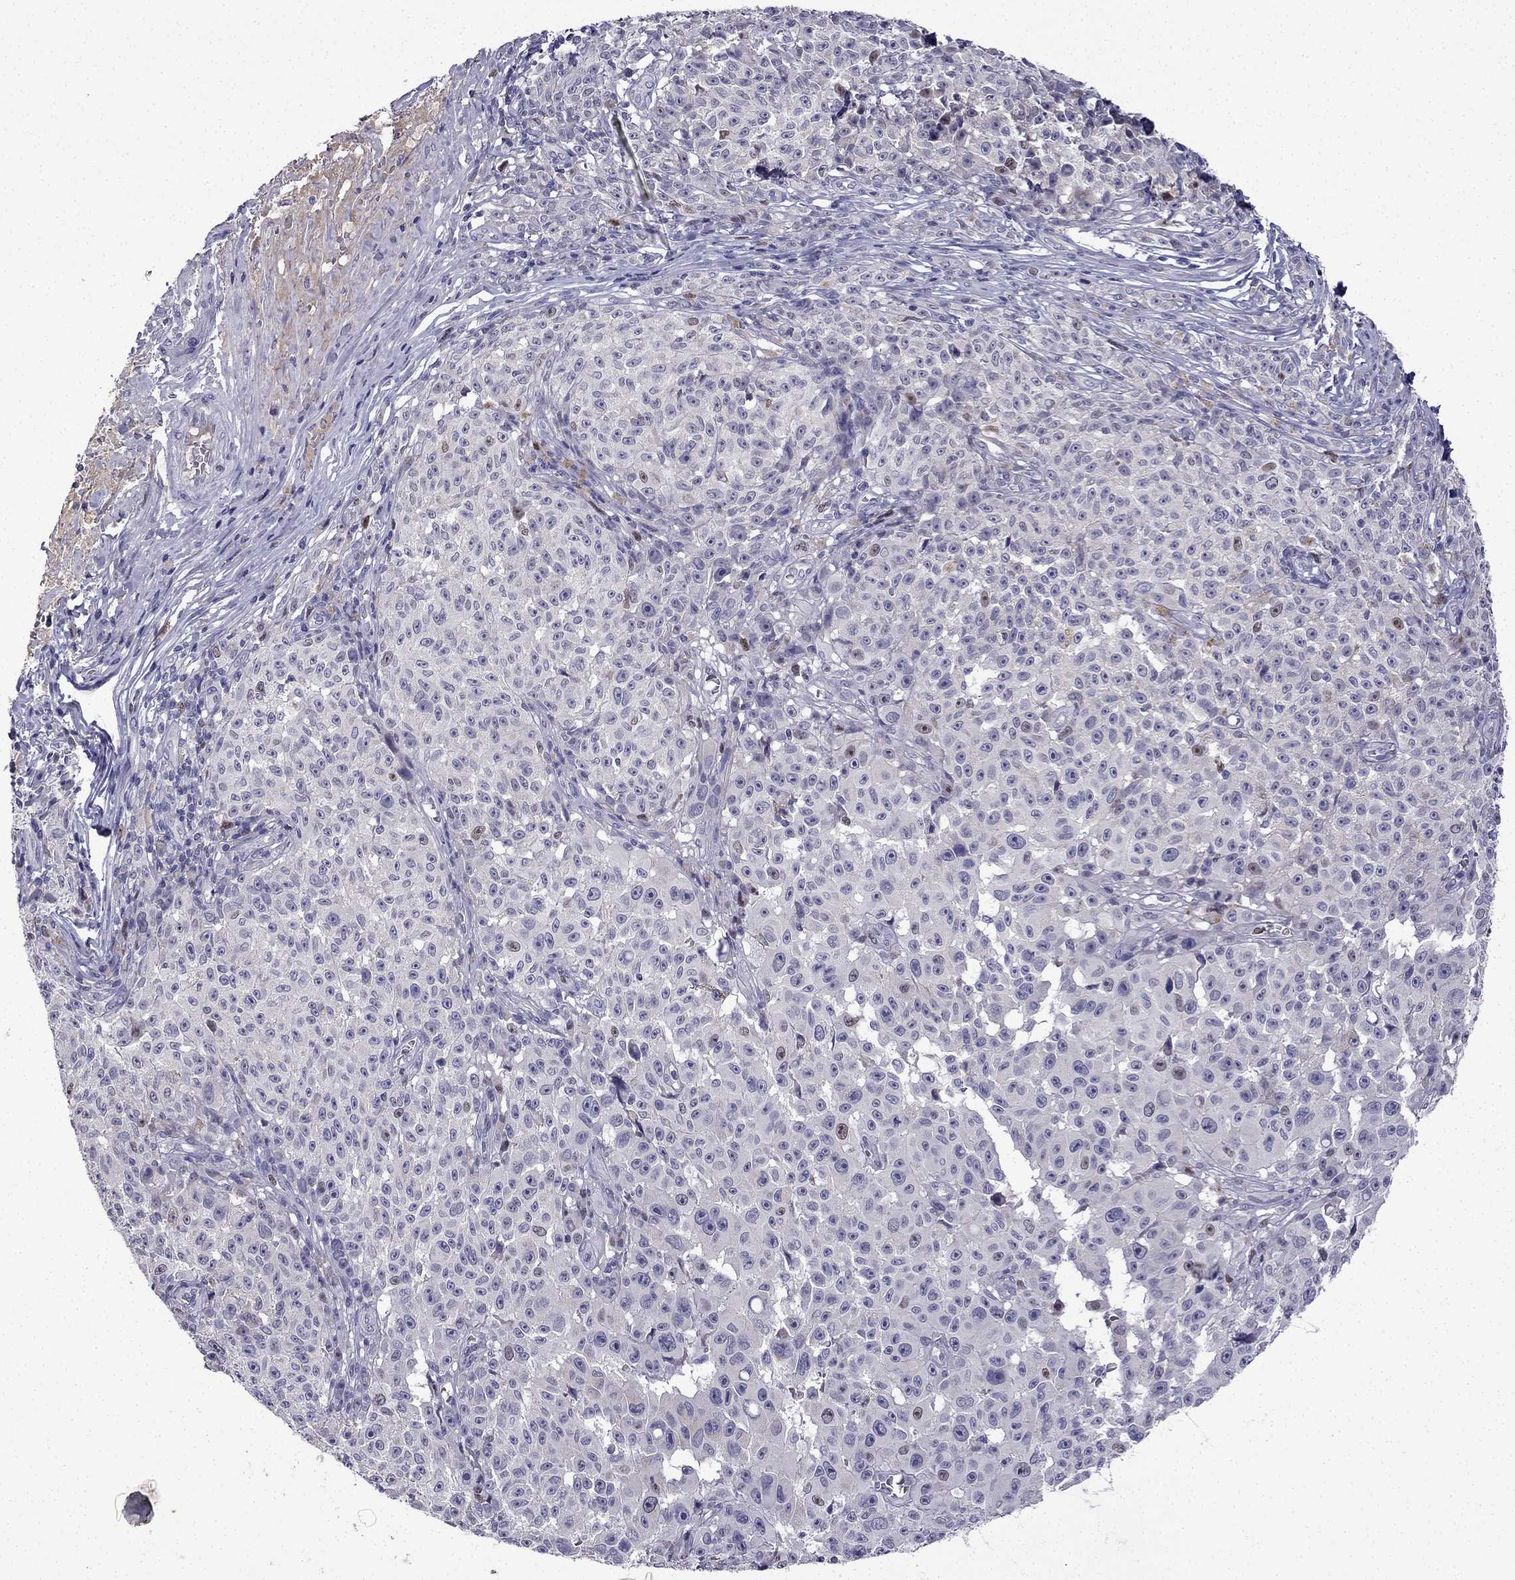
{"staining": {"intensity": "weak", "quantity": "<25%", "location": "nuclear"}, "tissue": "melanoma", "cell_type": "Tumor cells", "image_type": "cancer", "snomed": [{"axis": "morphology", "description": "Malignant melanoma, NOS"}, {"axis": "topography", "description": "Skin"}], "caption": "Human malignant melanoma stained for a protein using immunohistochemistry exhibits no positivity in tumor cells.", "gene": "UHRF1", "patient": {"sex": "female", "age": 82}}